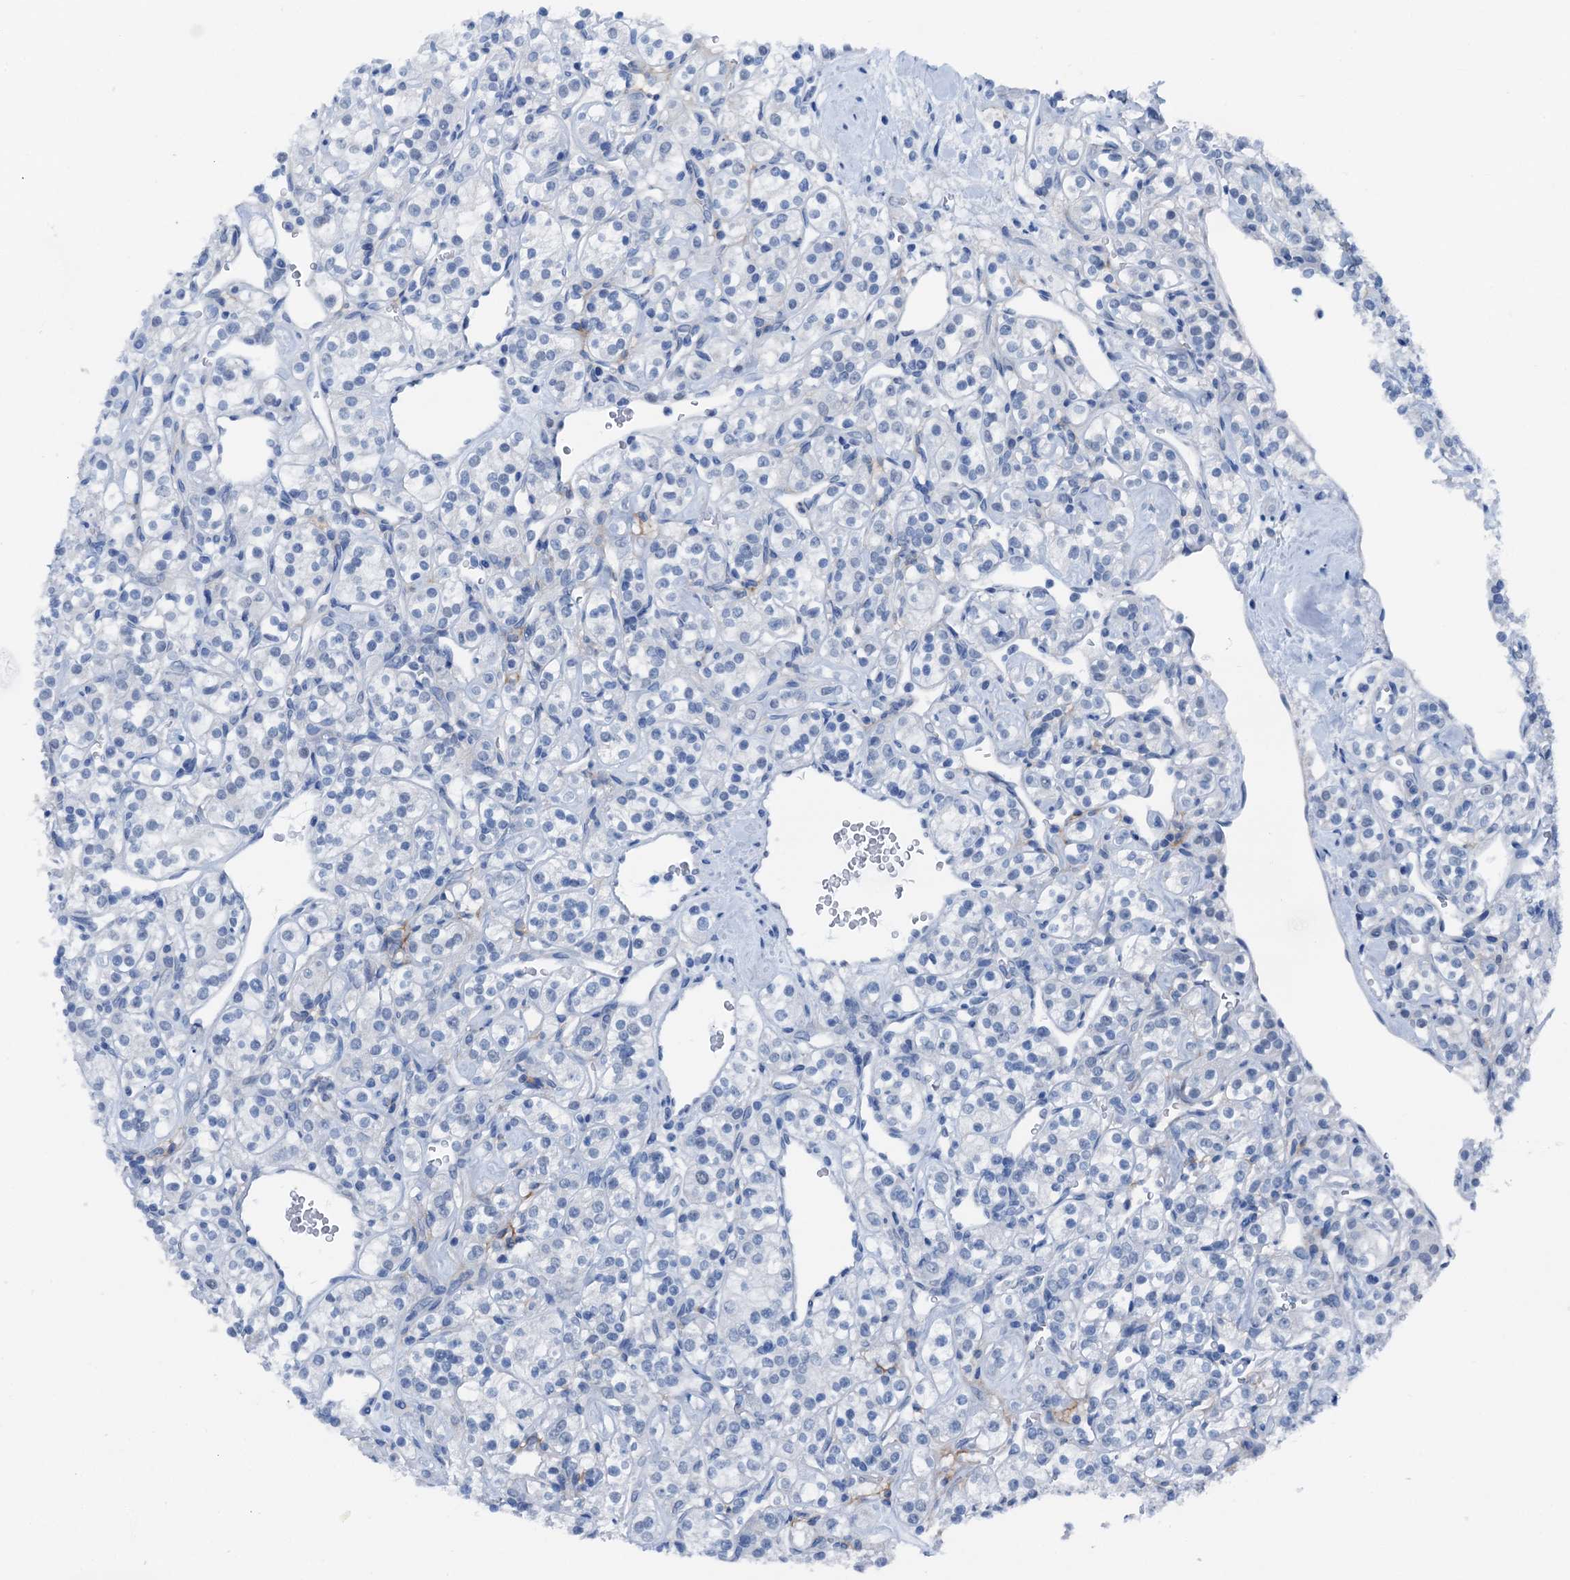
{"staining": {"intensity": "negative", "quantity": "none", "location": "none"}, "tissue": "renal cancer", "cell_type": "Tumor cells", "image_type": "cancer", "snomed": [{"axis": "morphology", "description": "Adenocarcinoma, NOS"}, {"axis": "topography", "description": "Kidney"}], "caption": "Immunohistochemistry (IHC) histopathology image of neoplastic tissue: adenocarcinoma (renal) stained with DAB exhibits no significant protein positivity in tumor cells. (Stains: DAB (3,3'-diaminobenzidine) immunohistochemistry with hematoxylin counter stain, Microscopy: brightfield microscopy at high magnification).", "gene": "CBLN3", "patient": {"sex": "male", "age": 77}}